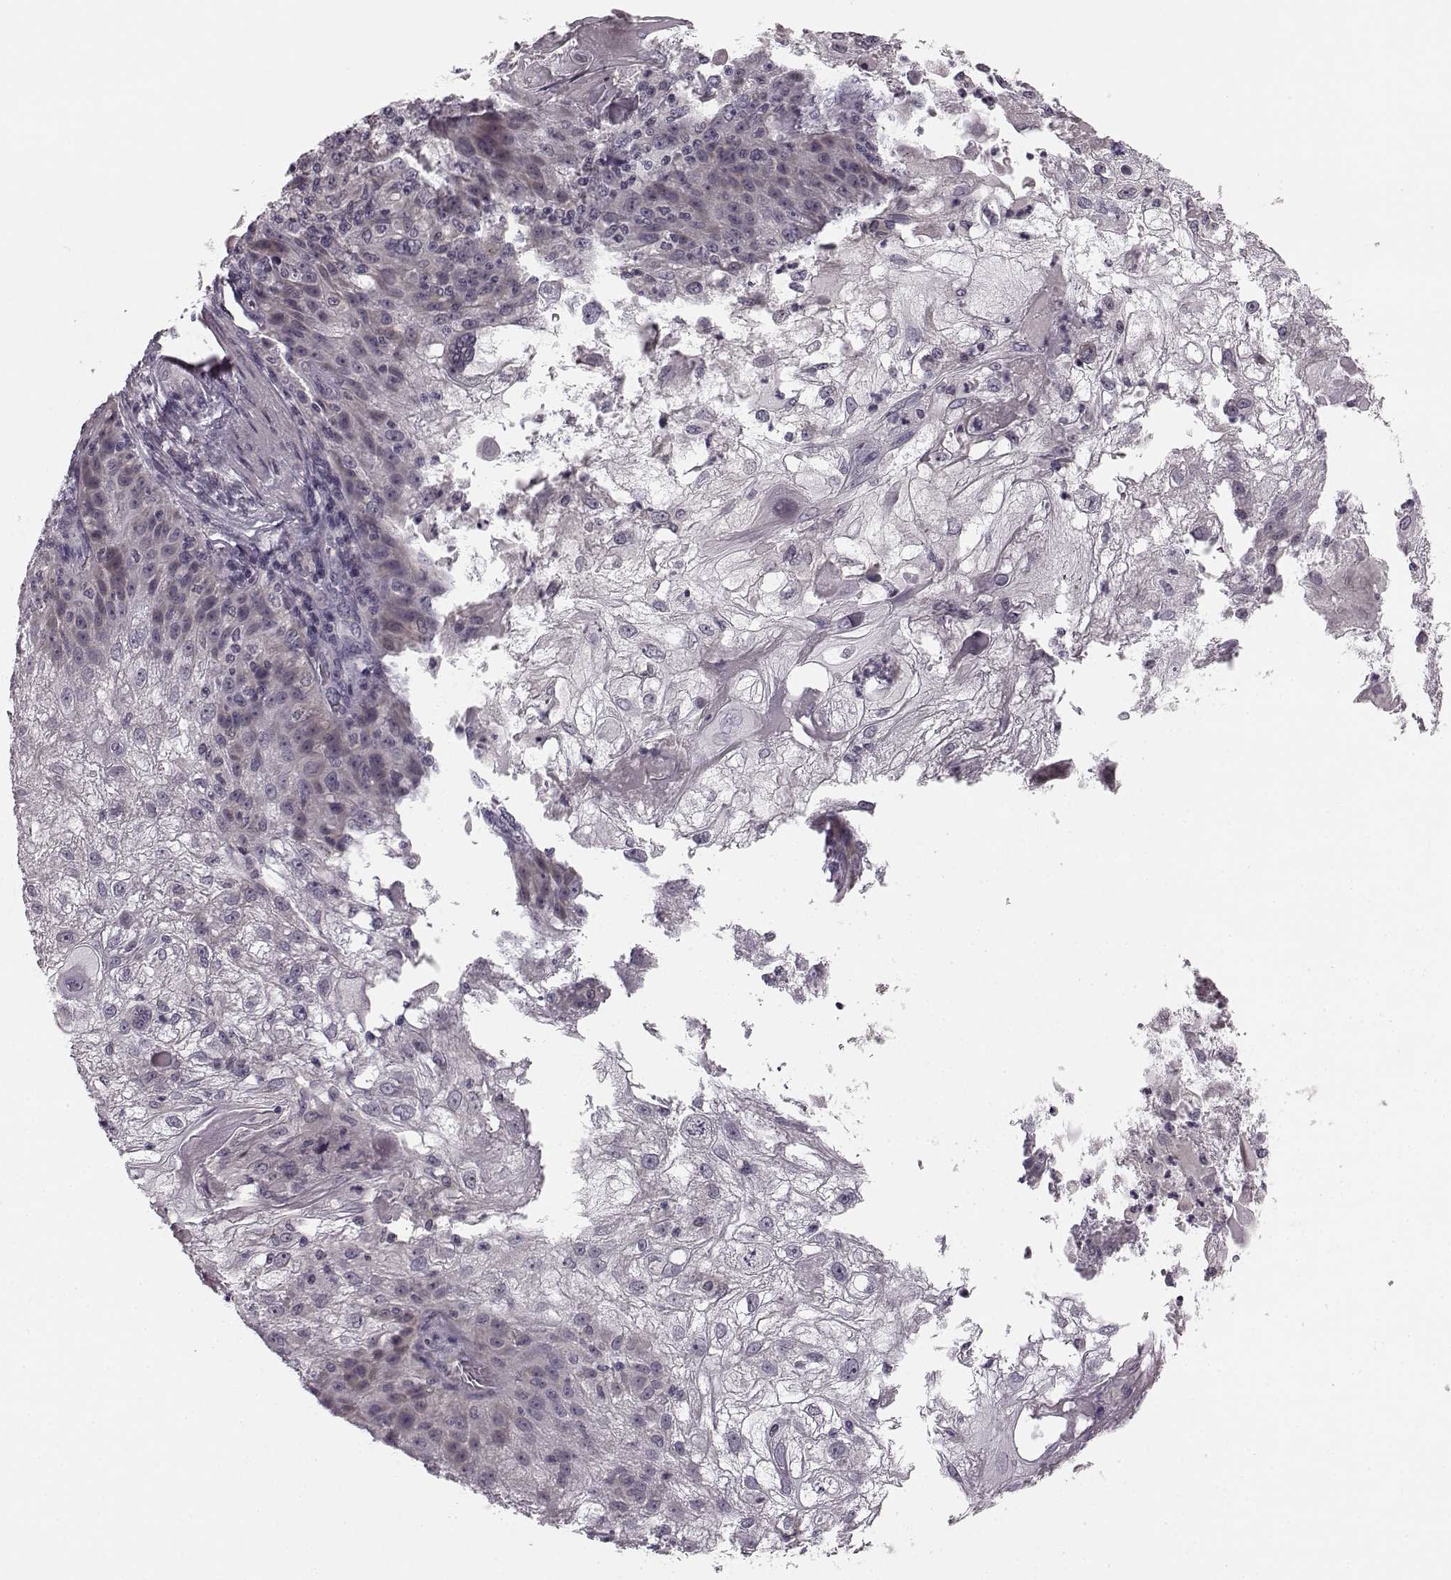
{"staining": {"intensity": "negative", "quantity": "none", "location": "none"}, "tissue": "skin cancer", "cell_type": "Tumor cells", "image_type": "cancer", "snomed": [{"axis": "morphology", "description": "Normal tissue, NOS"}, {"axis": "morphology", "description": "Squamous cell carcinoma, NOS"}, {"axis": "topography", "description": "Skin"}], "caption": "Immunohistochemistry (IHC) photomicrograph of neoplastic tissue: human squamous cell carcinoma (skin) stained with DAB exhibits no significant protein positivity in tumor cells.", "gene": "FAM234B", "patient": {"sex": "female", "age": 83}}